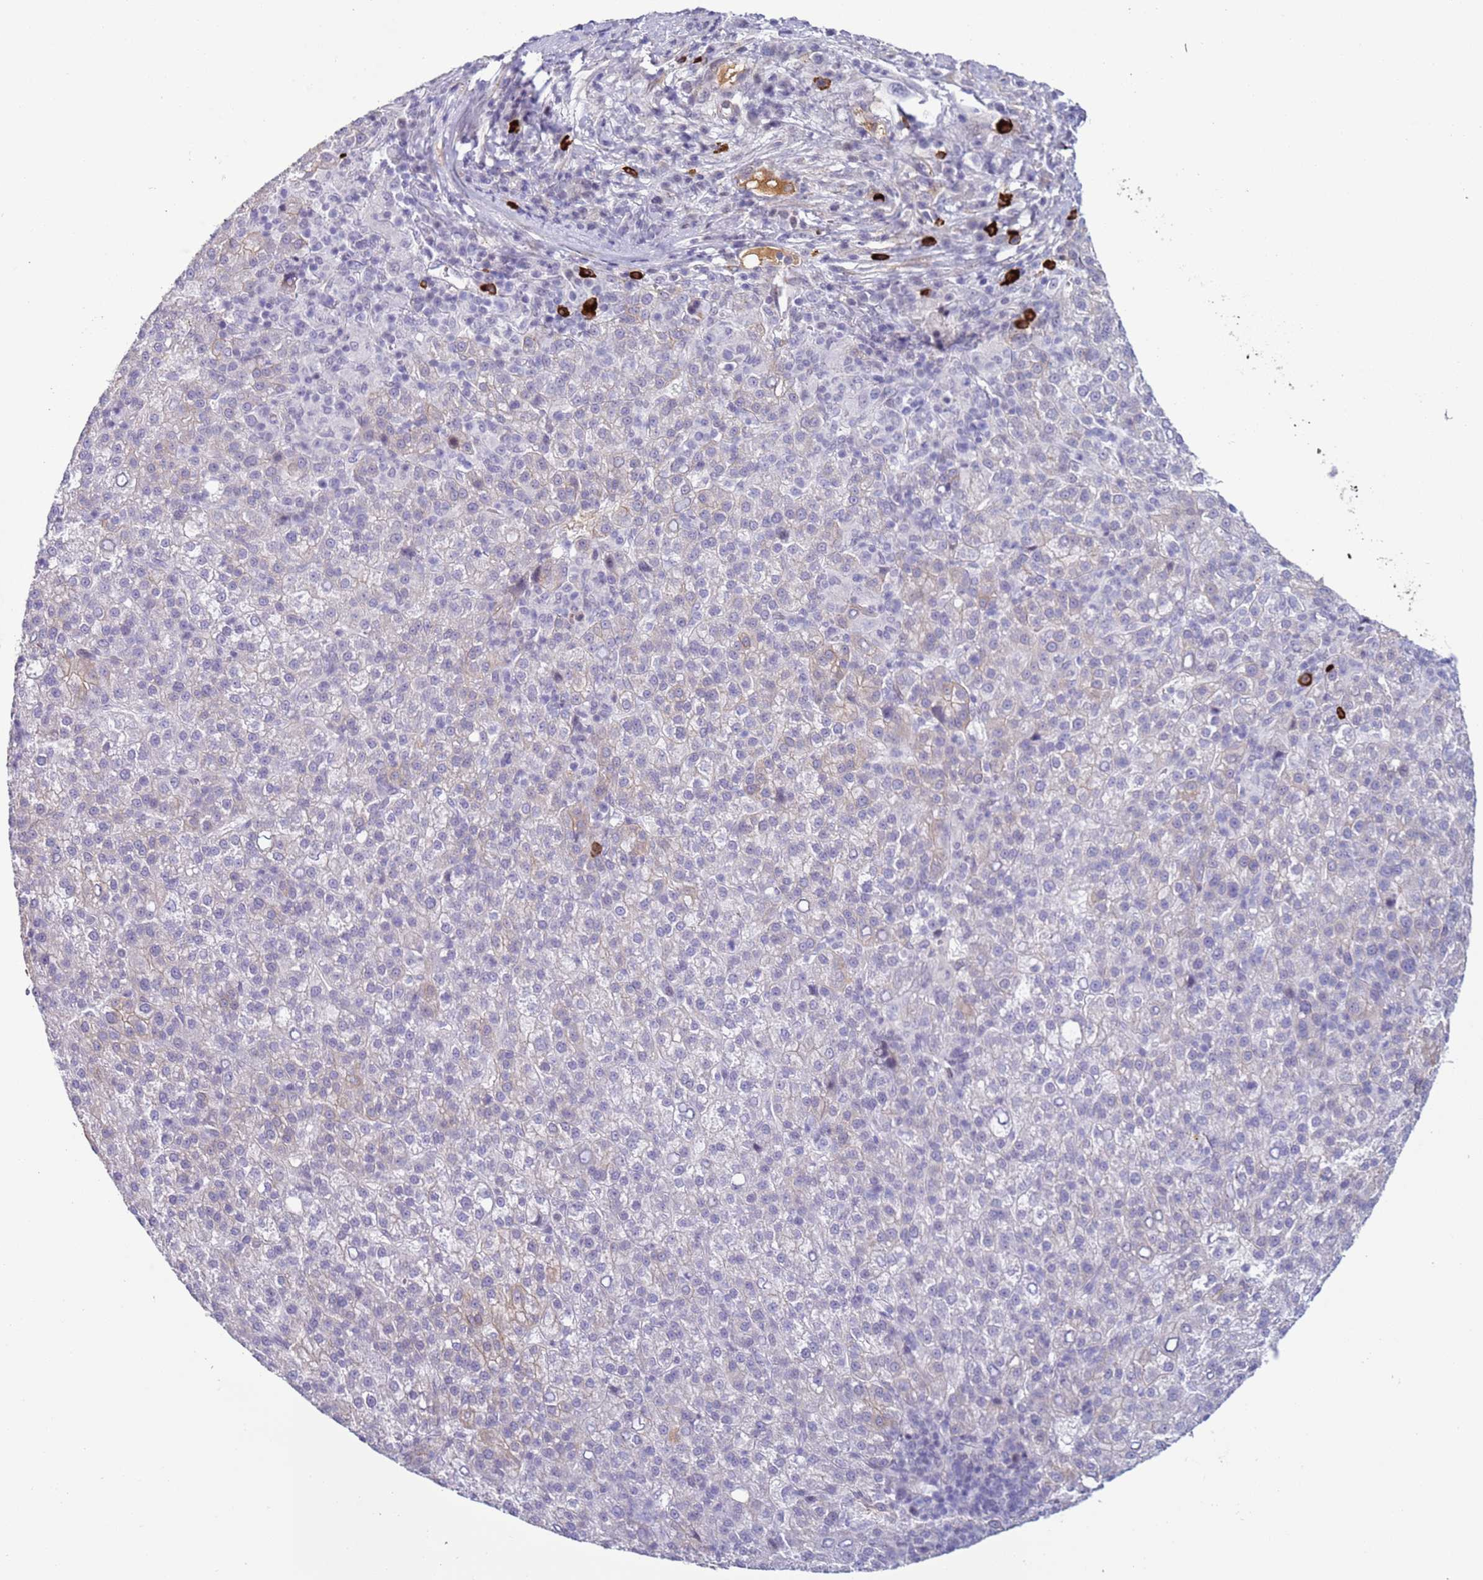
{"staining": {"intensity": "moderate", "quantity": "25%-75%", "location": "cytoplasmic/membranous"}, "tissue": "liver cancer", "cell_type": "Tumor cells", "image_type": "cancer", "snomed": [{"axis": "morphology", "description": "Carcinoma, Hepatocellular, NOS"}, {"axis": "topography", "description": "Liver"}], "caption": "Protein analysis of liver cancer (hepatocellular carcinoma) tissue demonstrates moderate cytoplasmic/membranous positivity in approximately 25%-75% of tumor cells.", "gene": "NPAP1", "patient": {"sex": "female", "age": 58}}